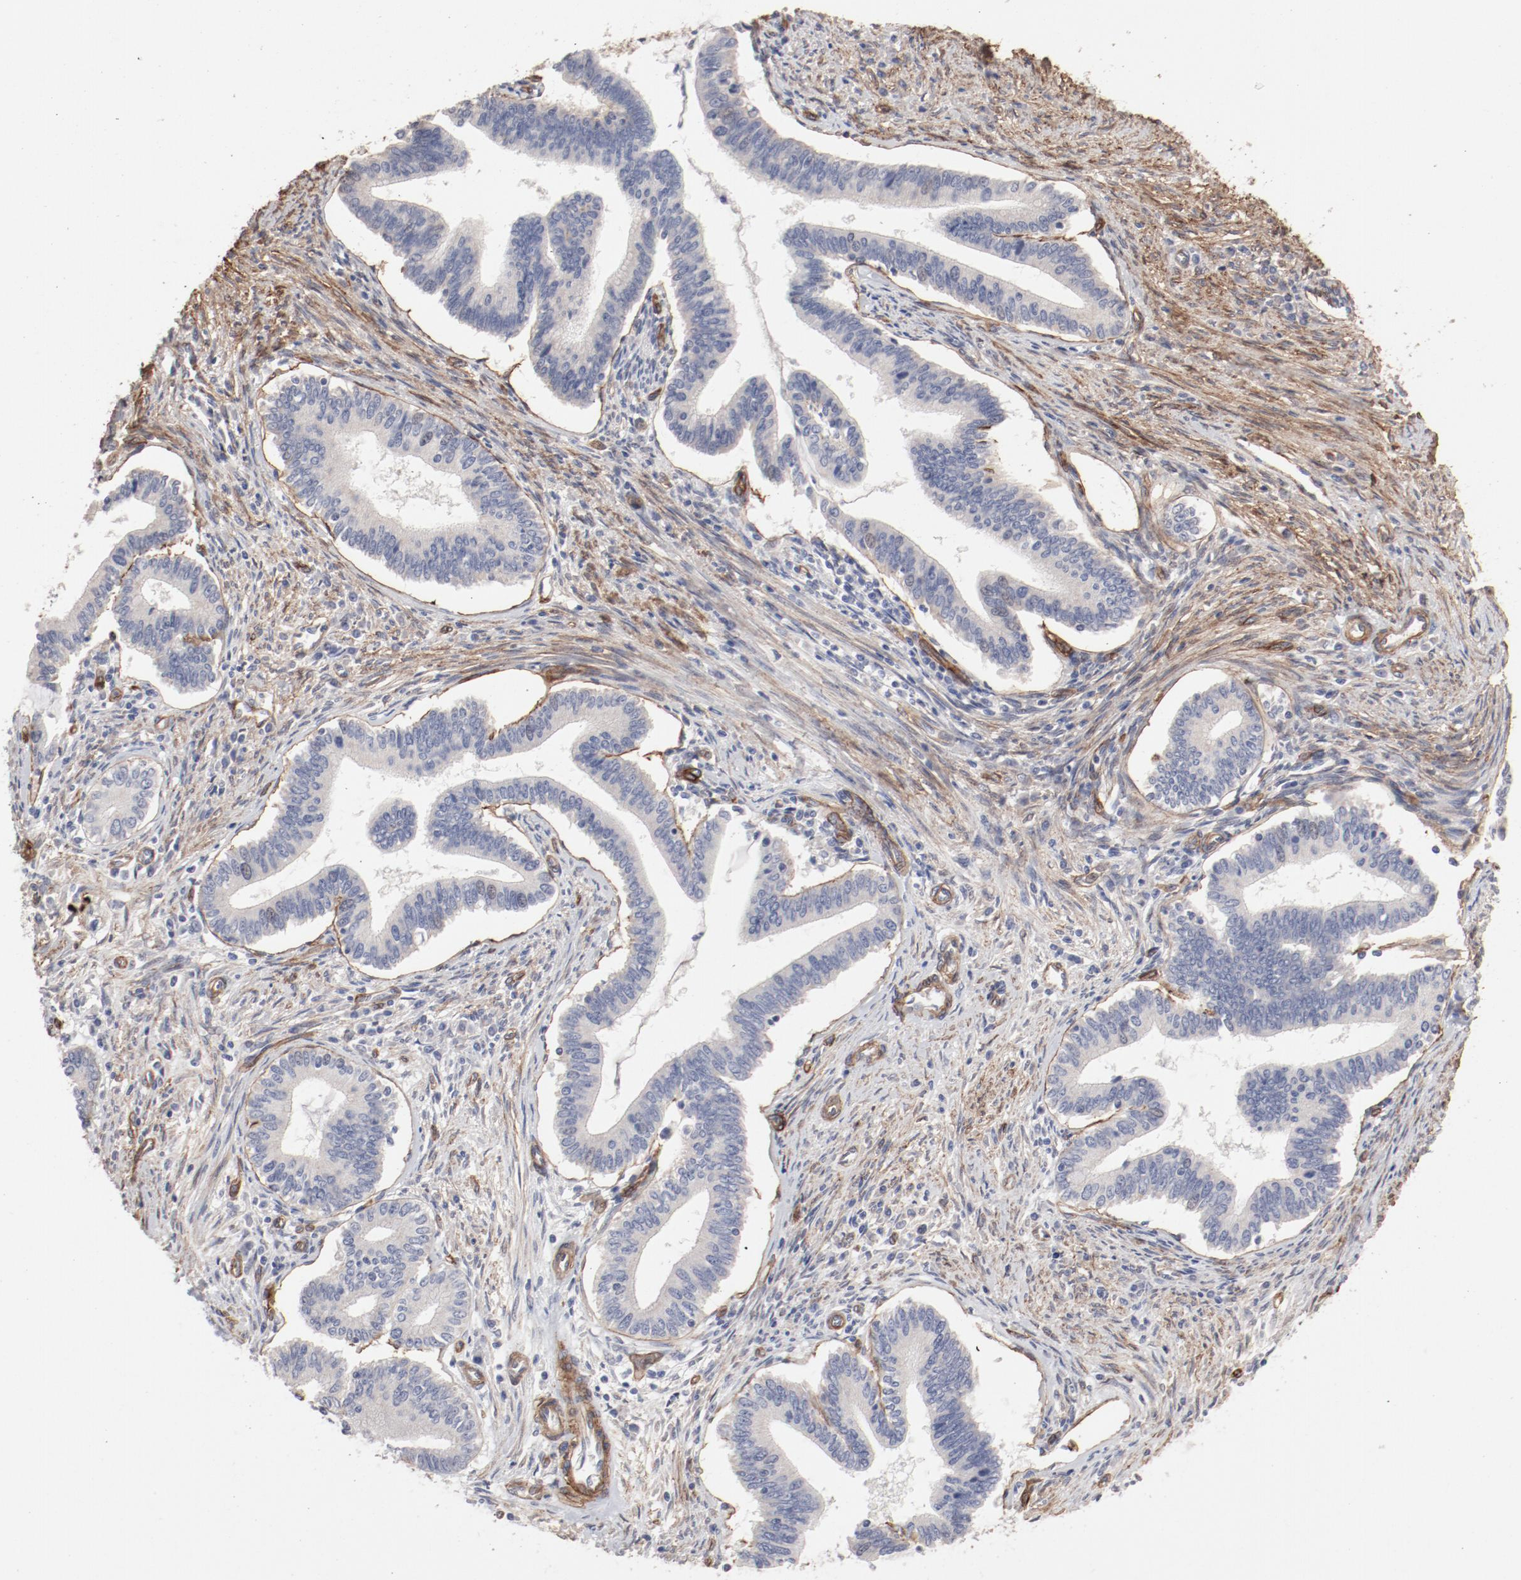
{"staining": {"intensity": "negative", "quantity": "none", "location": "none"}, "tissue": "cervical cancer", "cell_type": "Tumor cells", "image_type": "cancer", "snomed": [{"axis": "morphology", "description": "Adenocarcinoma, NOS"}, {"axis": "topography", "description": "Cervix"}], "caption": "An immunohistochemistry histopathology image of cervical cancer is shown. There is no staining in tumor cells of cervical cancer. (Immunohistochemistry, brightfield microscopy, high magnification).", "gene": "MAGED4", "patient": {"sex": "female", "age": 36}}